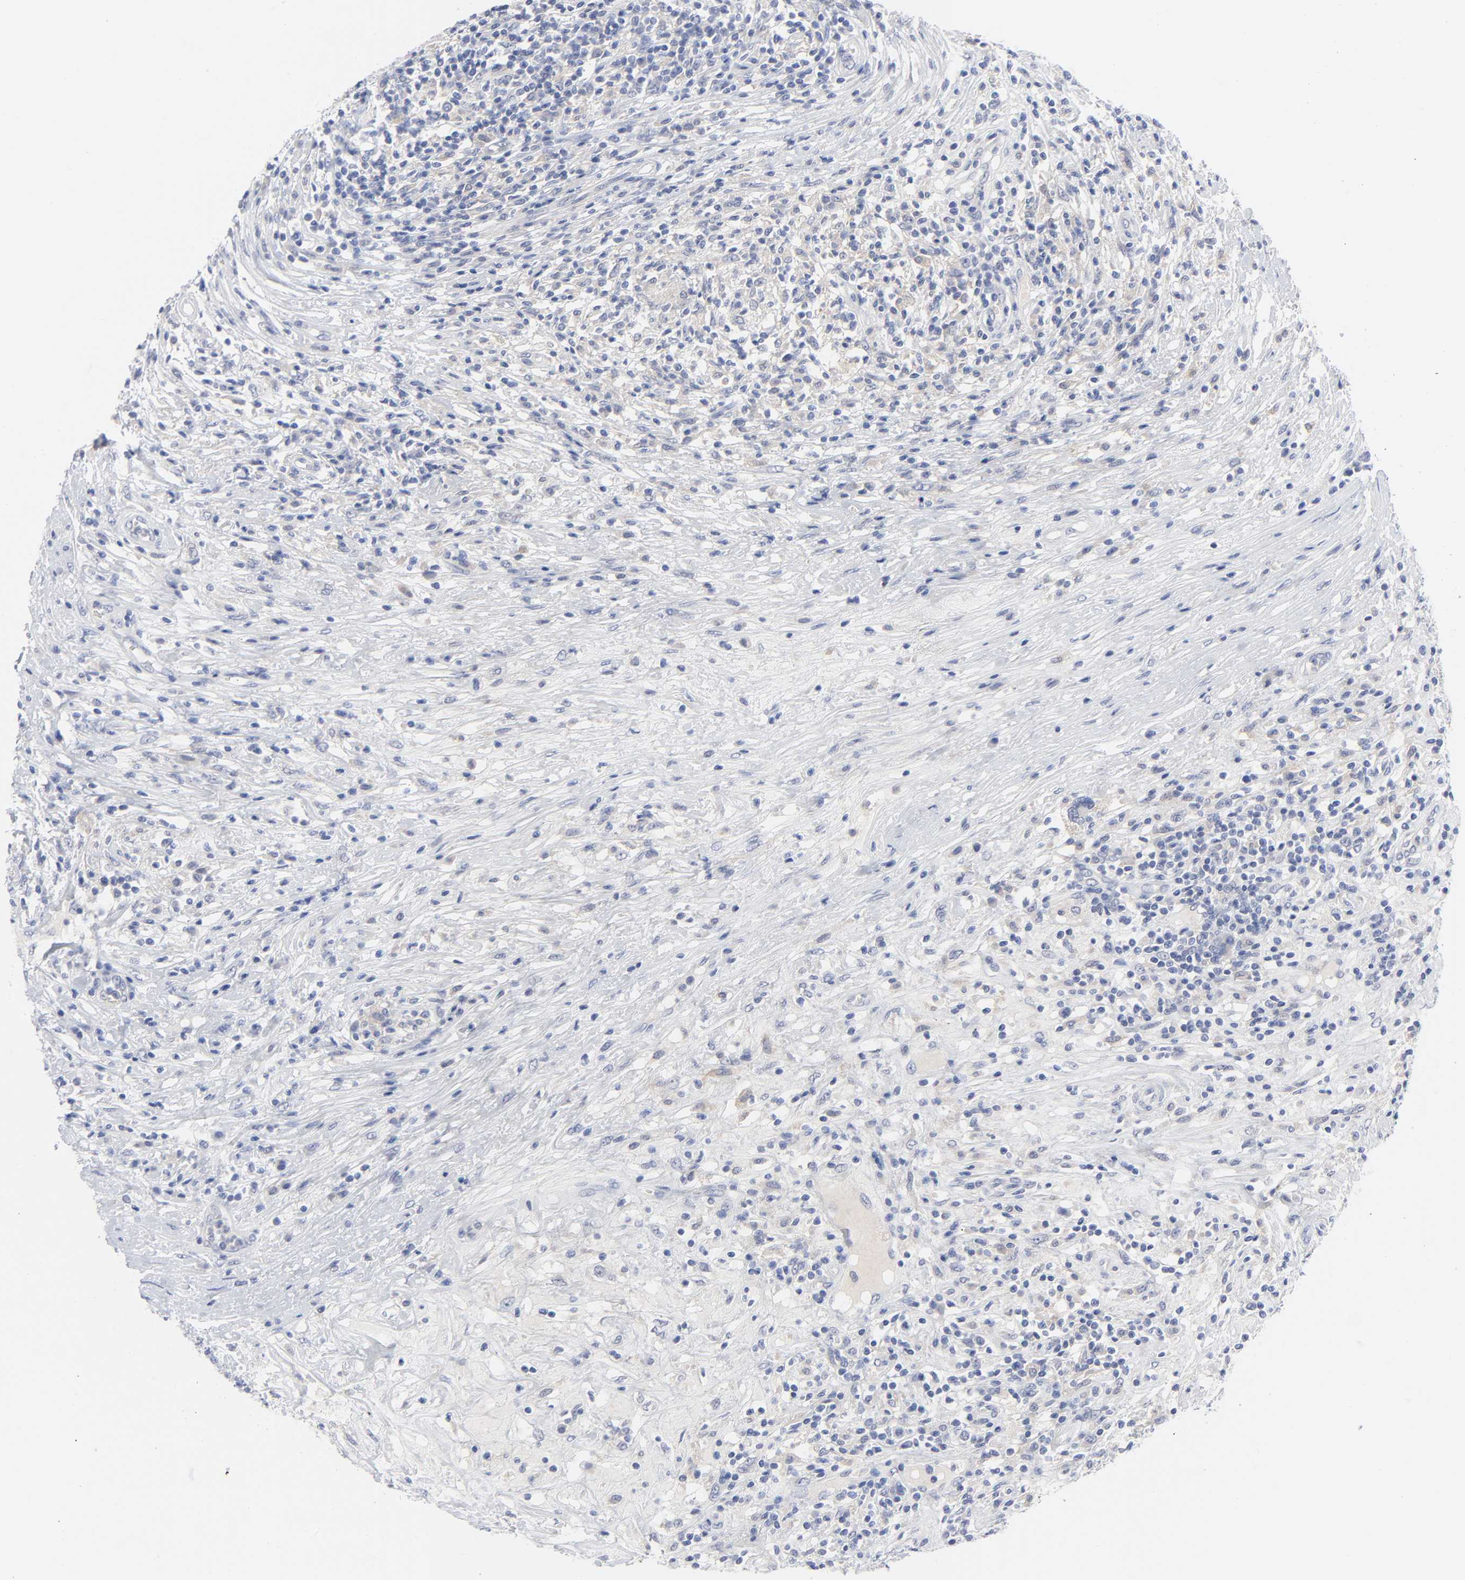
{"staining": {"intensity": "weak", "quantity": "<25%", "location": "cytoplasmic/membranous"}, "tissue": "lymphoma", "cell_type": "Tumor cells", "image_type": "cancer", "snomed": [{"axis": "morphology", "description": "Malignant lymphoma, non-Hodgkin's type, High grade"}, {"axis": "topography", "description": "Lymph node"}], "caption": "DAB (3,3'-diaminobenzidine) immunohistochemical staining of lymphoma shows no significant staining in tumor cells. (DAB (3,3'-diaminobenzidine) immunohistochemistry with hematoxylin counter stain).", "gene": "CLEC4G", "patient": {"sex": "female", "age": 84}}